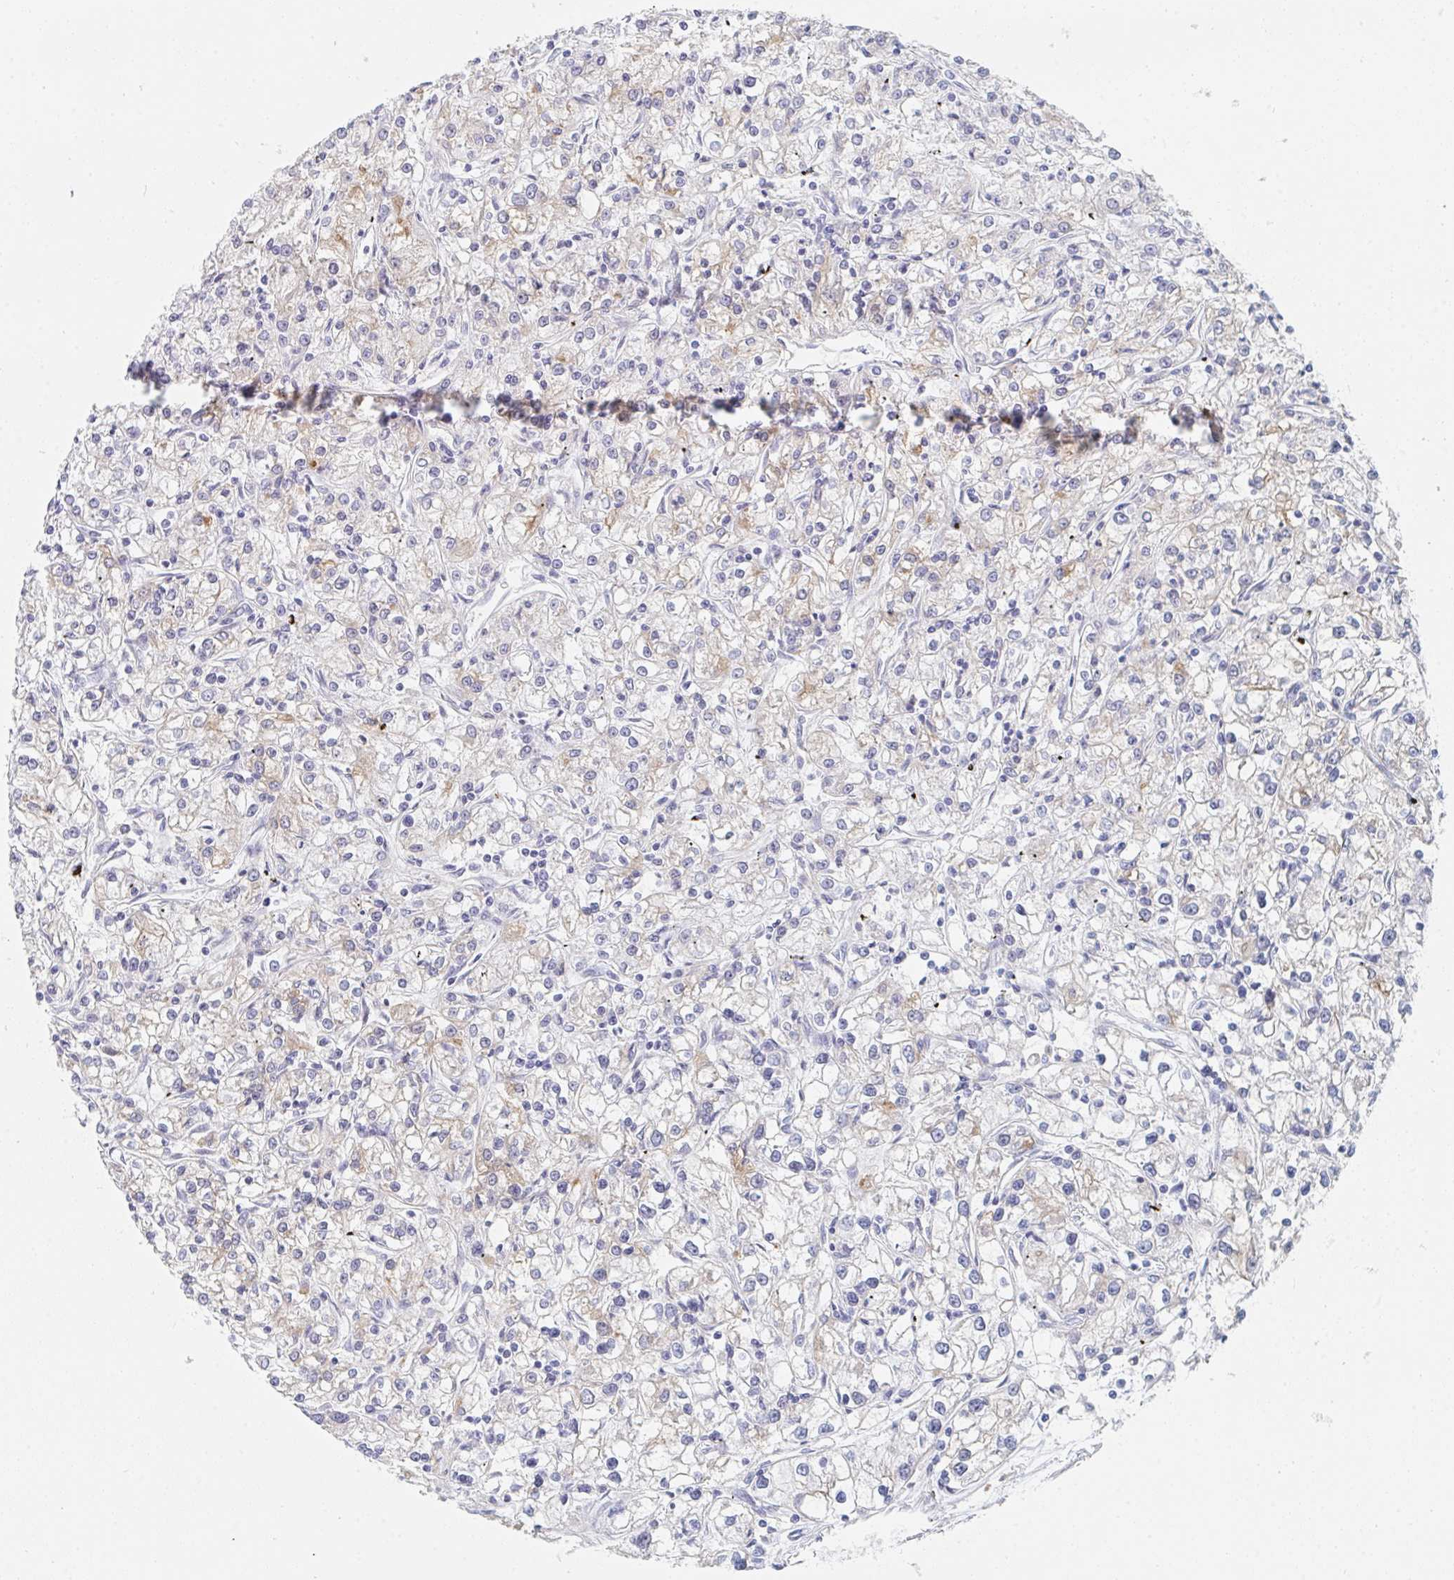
{"staining": {"intensity": "moderate", "quantity": "<25%", "location": "cytoplasmic/membranous"}, "tissue": "renal cancer", "cell_type": "Tumor cells", "image_type": "cancer", "snomed": [{"axis": "morphology", "description": "Adenocarcinoma, NOS"}, {"axis": "topography", "description": "Kidney"}], "caption": "A brown stain shows moderate cytoplasmic/membranous positivity of a protein in renal cancer (adenocarcinoma) tumor cells.", "gene": "DAB2", "patient": {"sex": "female", "age": 59}}